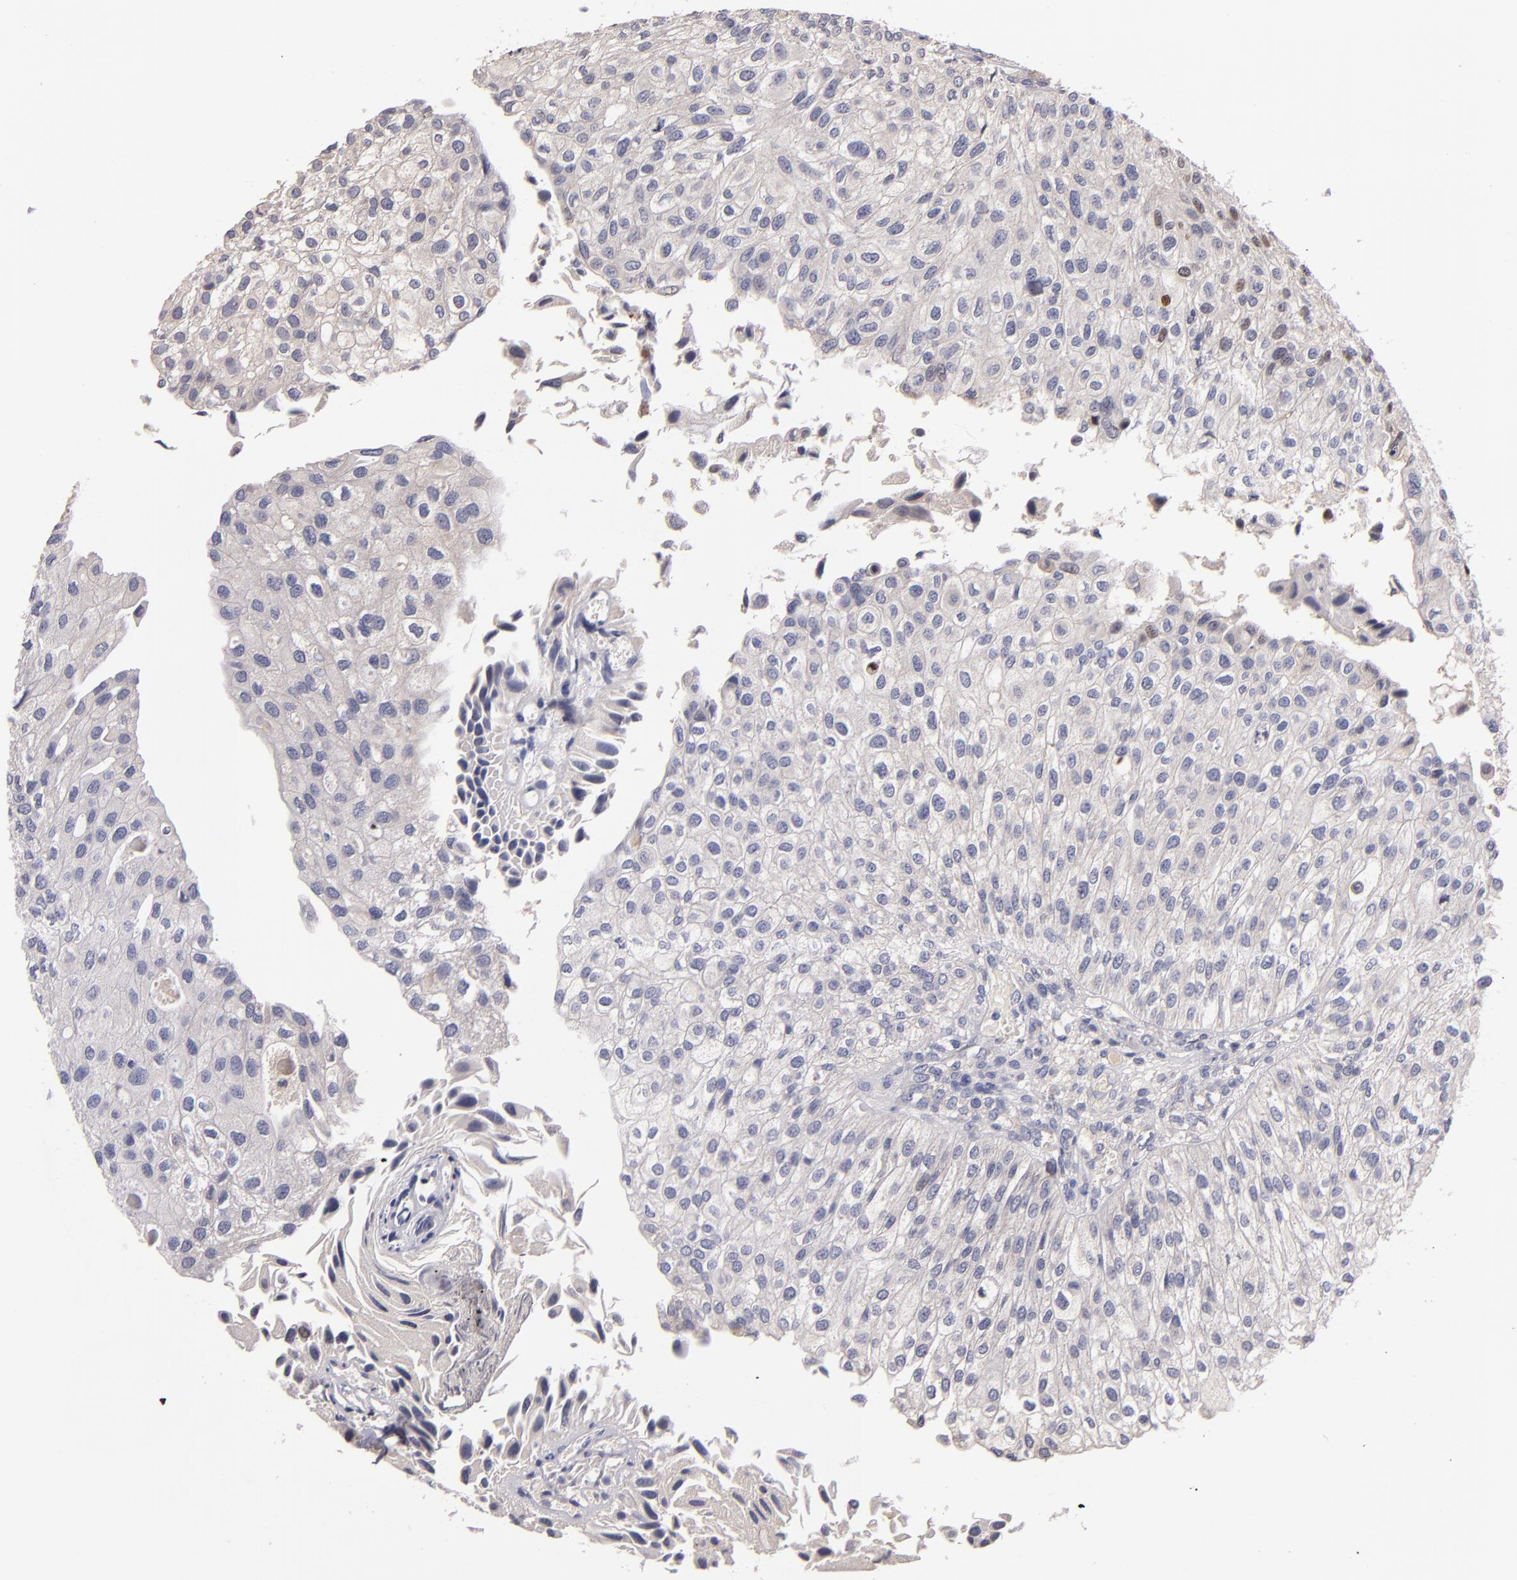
{"staining": {"intensity": "moderate", "quantity": "<25%", "location": "nuclear"}, "tissue": "urothelial cancer", "cell_type": "Tumor cells", "image_type": "cancer", "snomed": [{"axis": "morphology", "description": "Urothelial carcinoma, Low grade"}, {"axis": "topography", "description": "Urinary bladder"}], "caption": "This is an image of IHC staining of low-grade urothelial carcinoma, which shows moderate expression in the nuclear of tumor cells.", "gene": "UPF3B", "patient": {"sex": "female", "age": 89}}